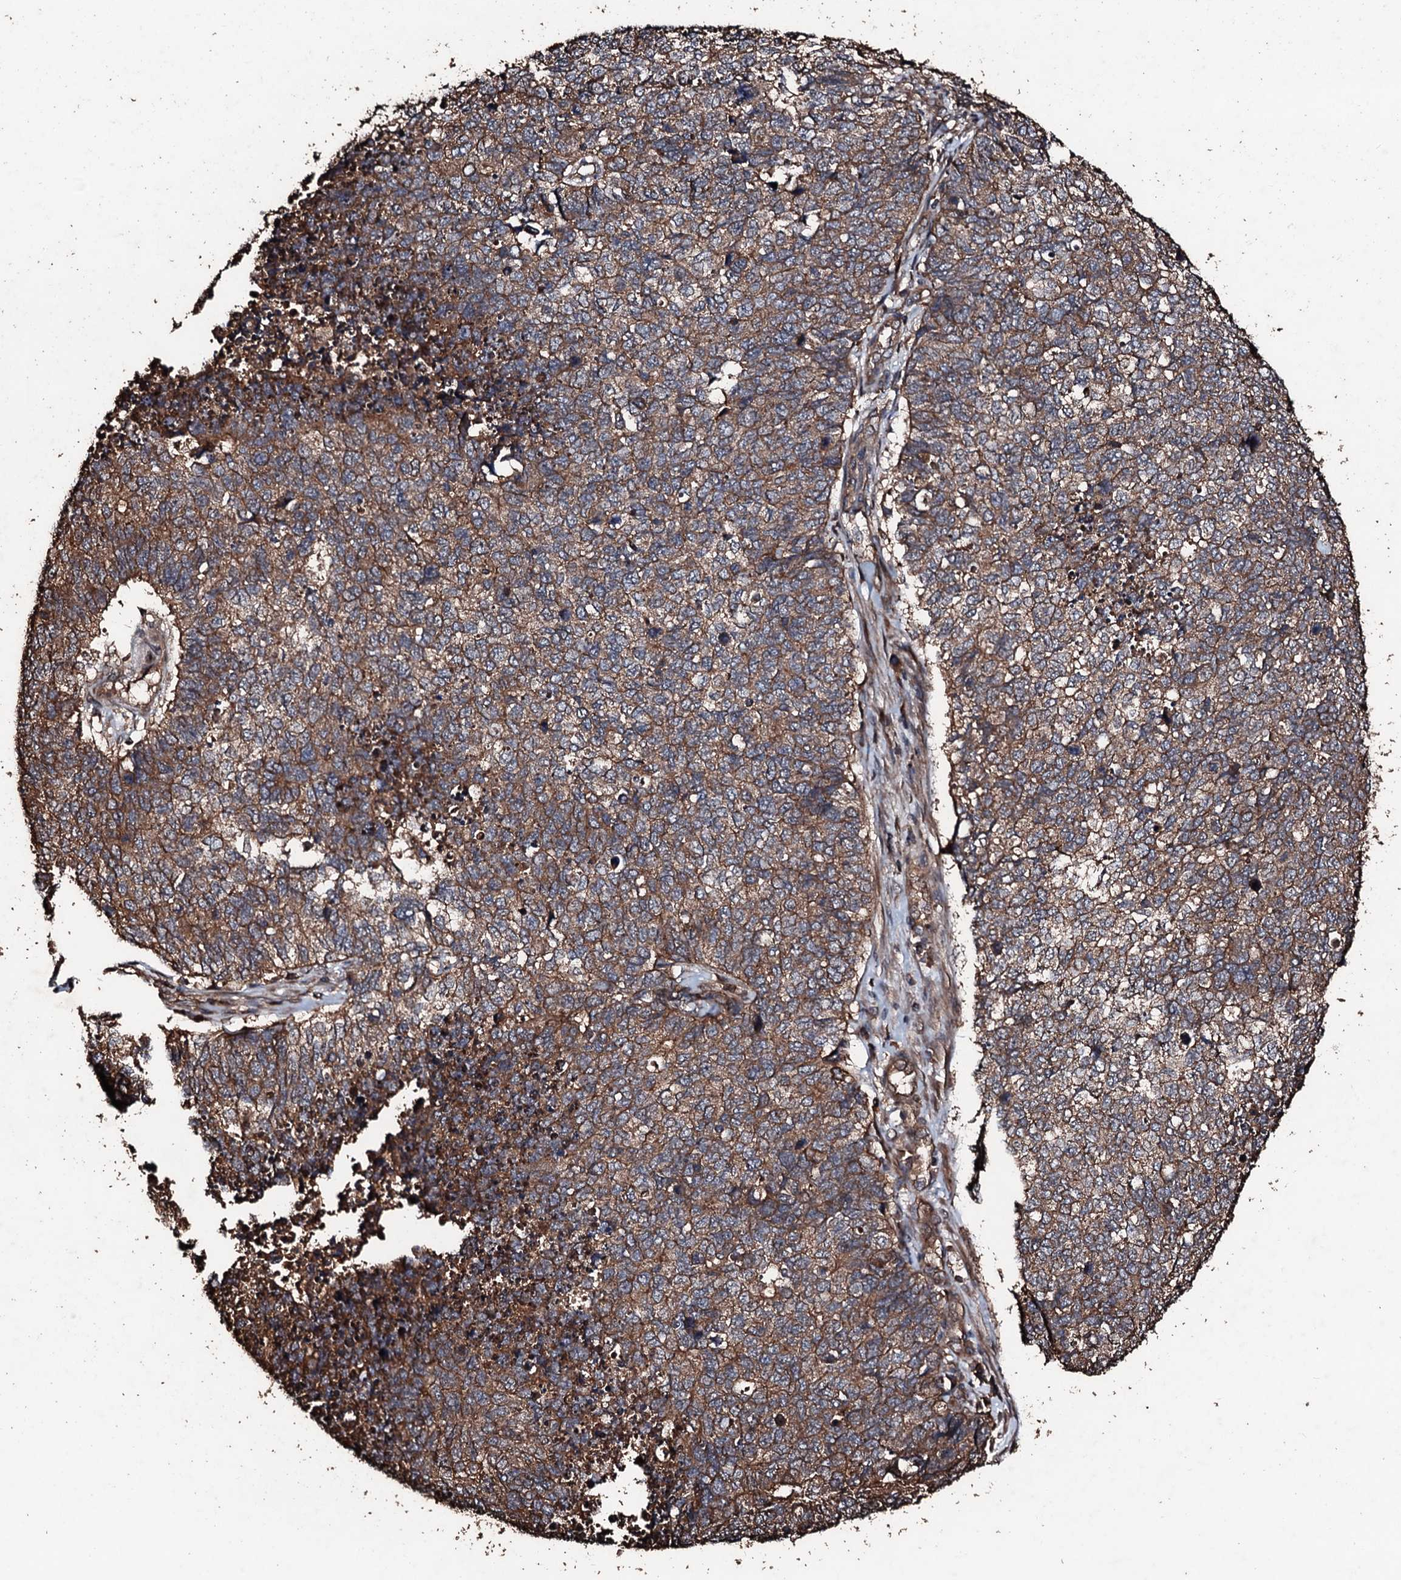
{"staining": {"intensity": "moderate", "quantity": ">75%", "location": "cytoplasmic/membranous"}, "tissue": "cervical cancer", "cell_type": "Tumor cells", "image_type": "cancer", "snomed": [{"axis": "morphology", "description": "Squamous cell carcinoma, NOS"}, {"axis": "topography", "description": "Cervix"}], "caption": "IHC of human cervical squamous cell carcinoma demonstrates medium levels of moderate cytoplasmic/membranous staining in about >75% of tumor cells.", "gene": "KIF18A", "patient": {"sex": "female", "age": 63}}